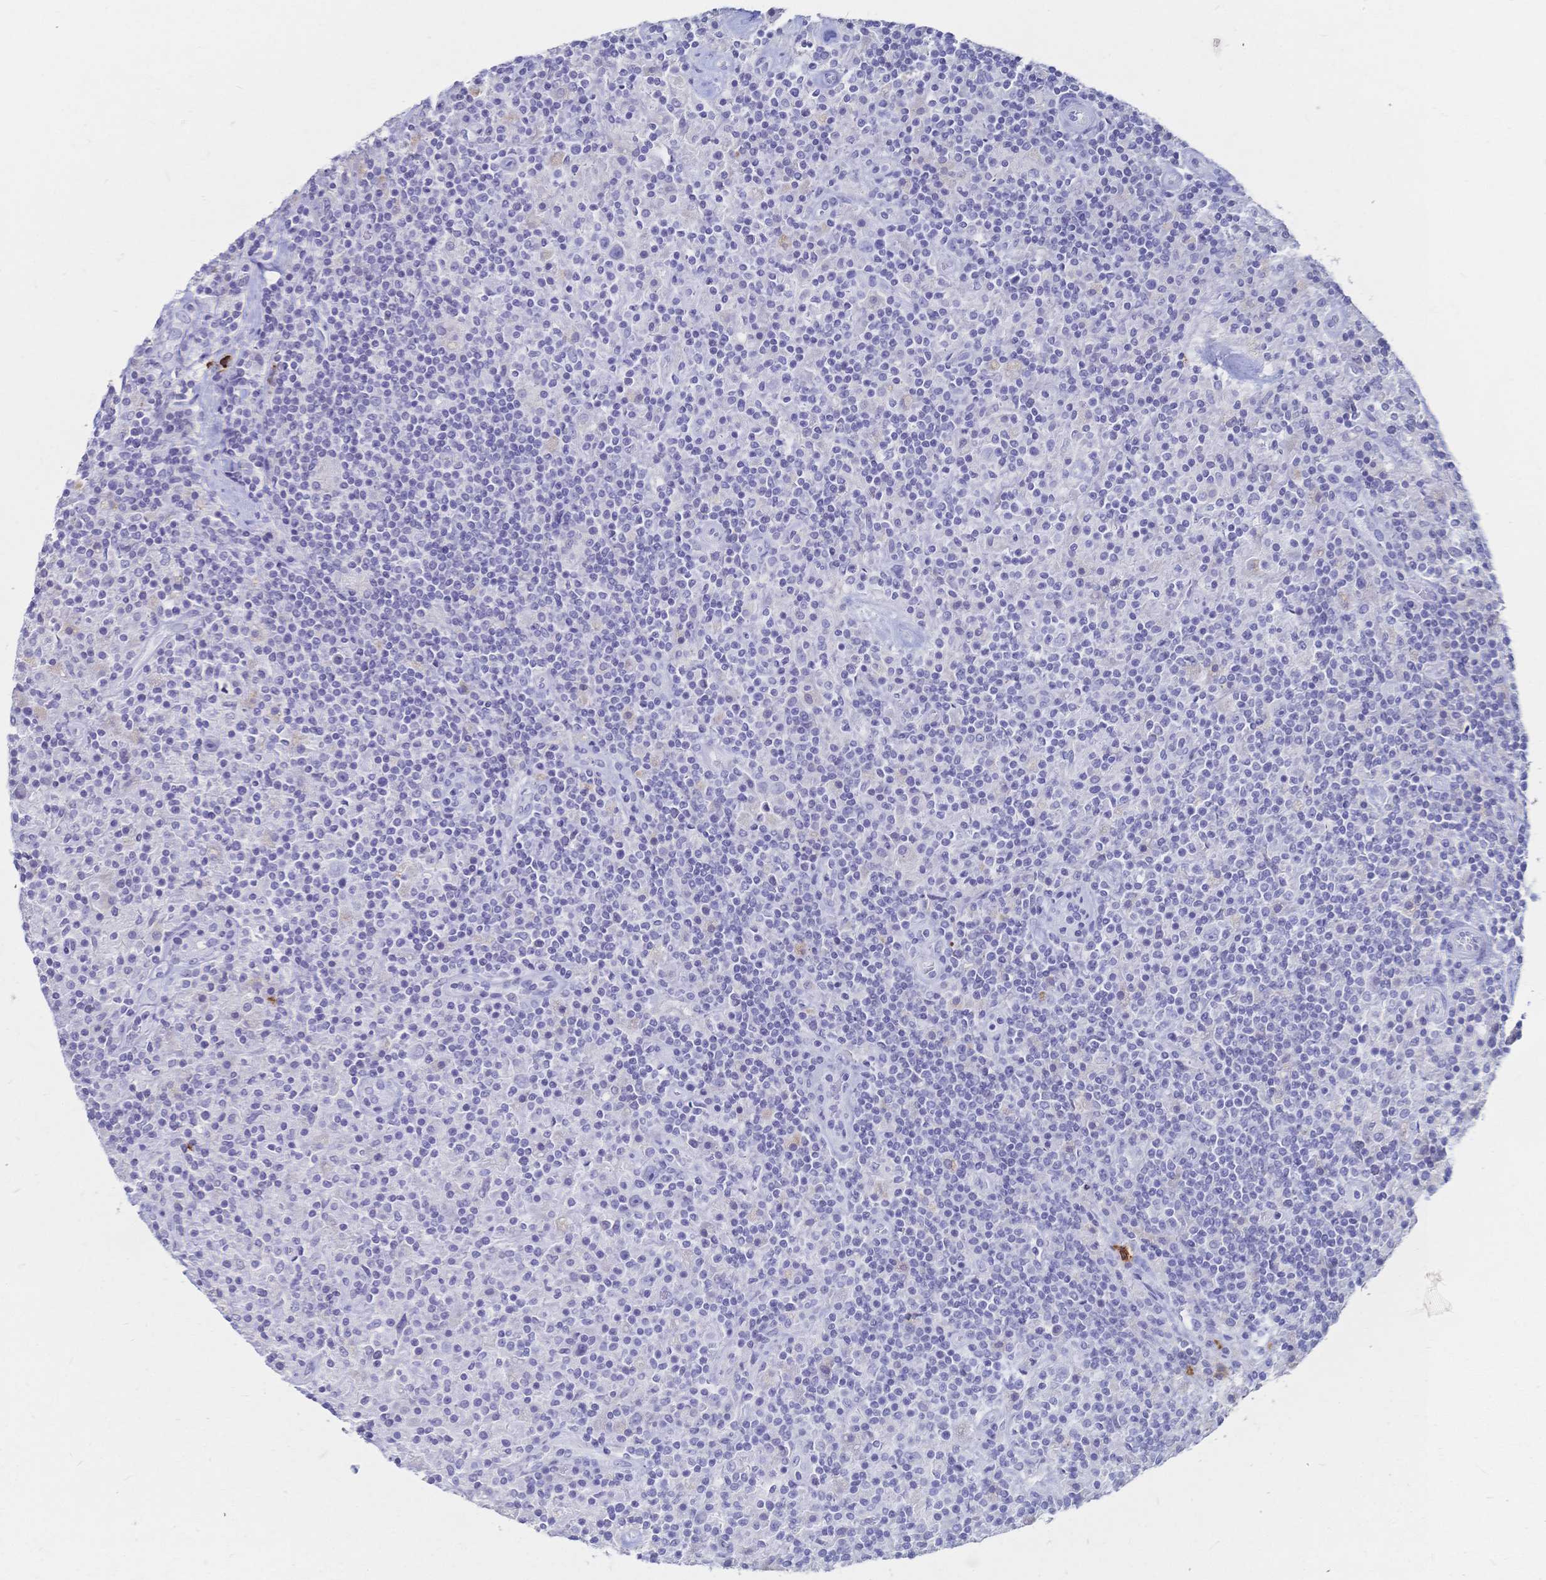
{"staining": {"intensity": "negative", "quantity": "none", "location": "none"}, "tissue": "lymphoma", "cell_type": "Tumor cells", "image_type": "cancer", "snomed": [{"axis": "morphology", "description": "Hodgkin's disease, NOS"}, {"axis": "topography", "description": "Lymph node"}], "caption": "High power microscopy image of an IHC image of lymphoma, revealing no significant staining in tumor cells. Brightfield microscopy of immunohistochemistry (IHC) stained with DAB (3,3'-diaminobenzidine) (brown) and hematoxylin (blue), captured at high magnification.", "gene": "IL2RB", "patient": {"sex": "male", "age": 70}}